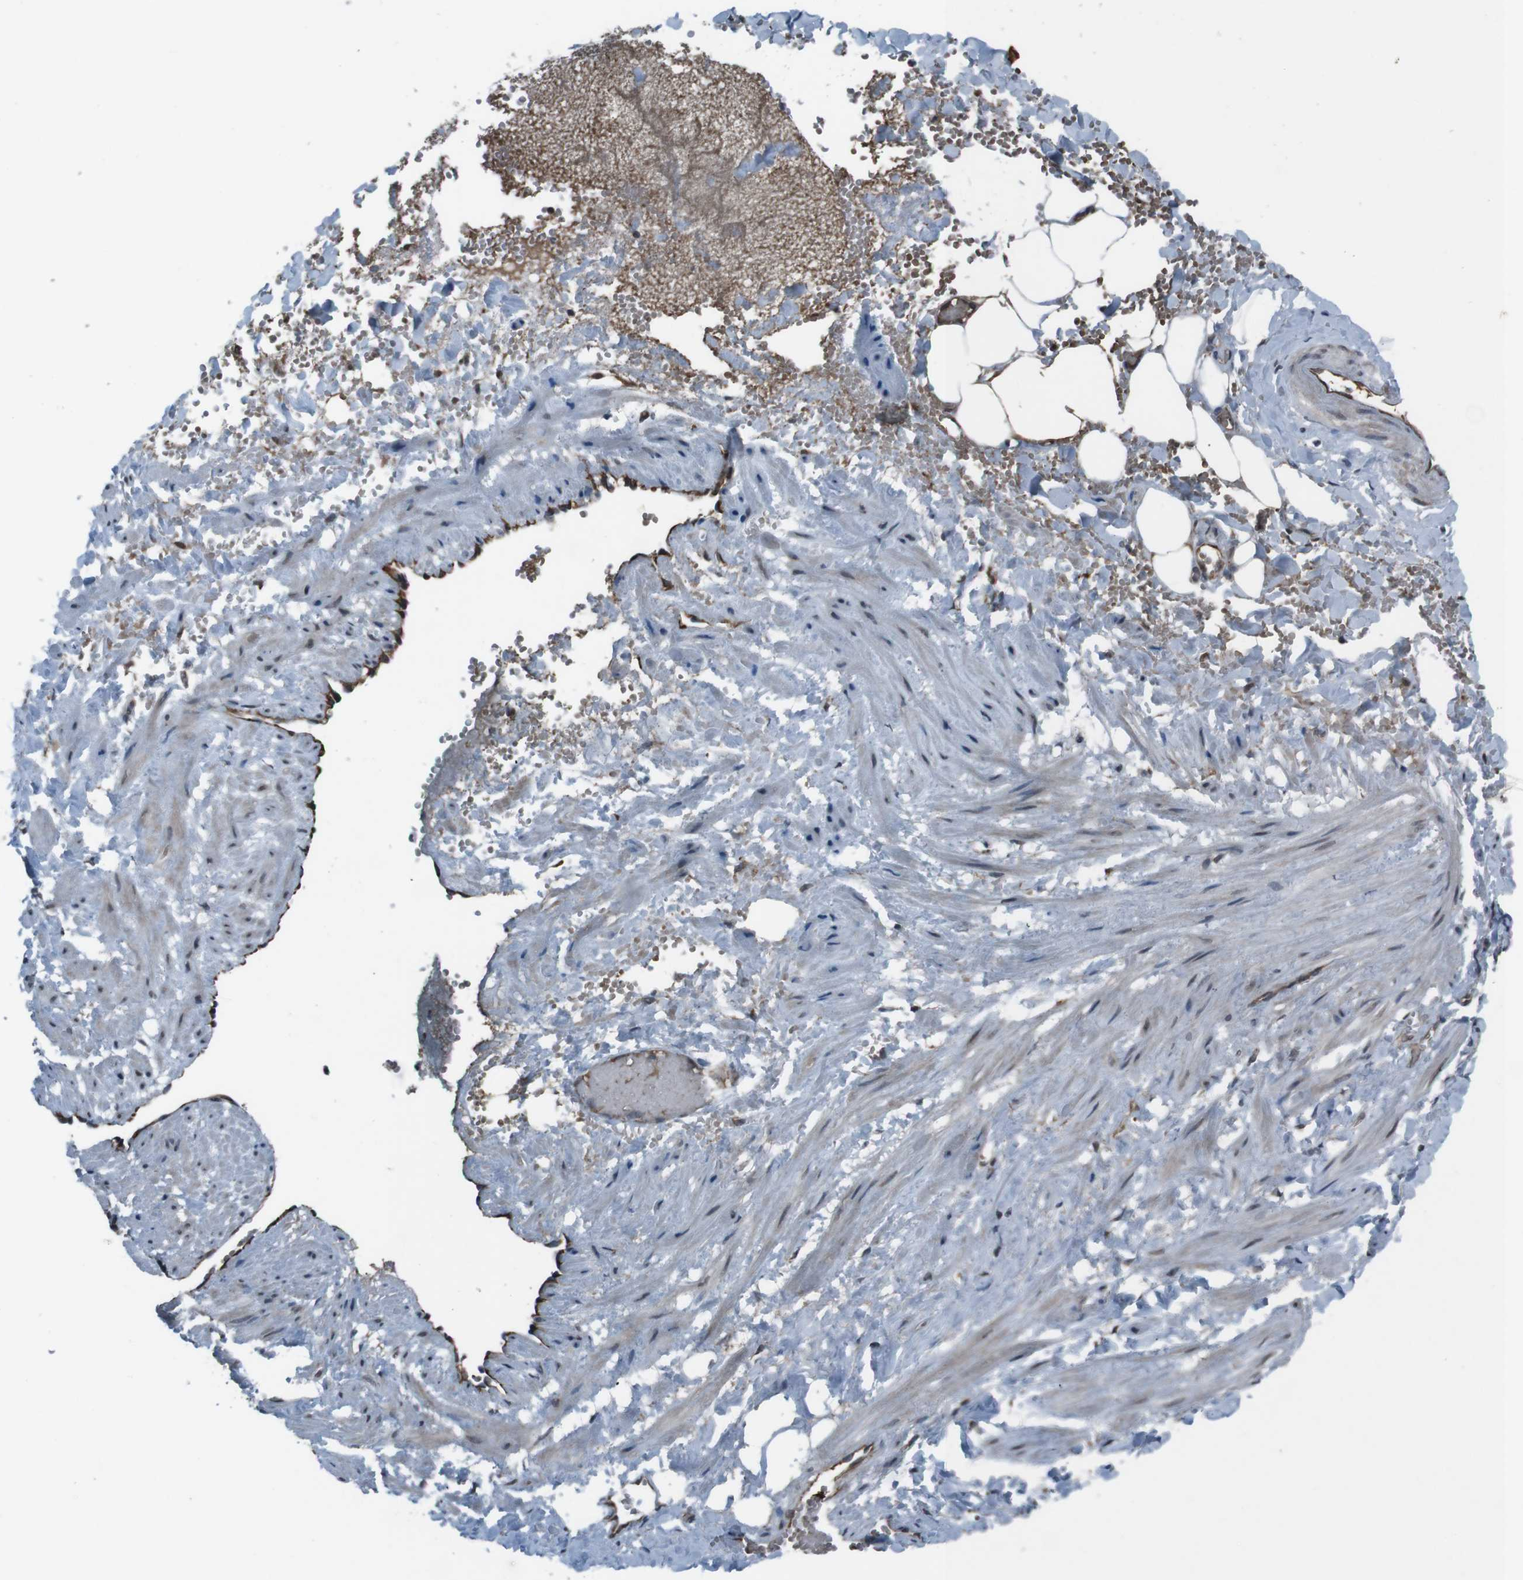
{"staining": {"intensity": "moderate", "quantity": "25%-75%", "location": "nuclear"}, "tissue": "adipose tissue", "cell_type": "Adipocytes", "image_type": "normal", "snomed": [{"axis": "morphology", "description": "Normal tissue, NOS"}, {"axis": "topography", "description": "Soft tissue"}, {"axis": "topography", "description": "Vascular tissue"}], "caption": "Brown immunohistochemical staining in unremarkable adipose tissue reveals moderate nuclear expression in approximately 25%-75% of adipocytes.", "gene": "SS18L1", "patient": {"sex": "female", "age": 35}}